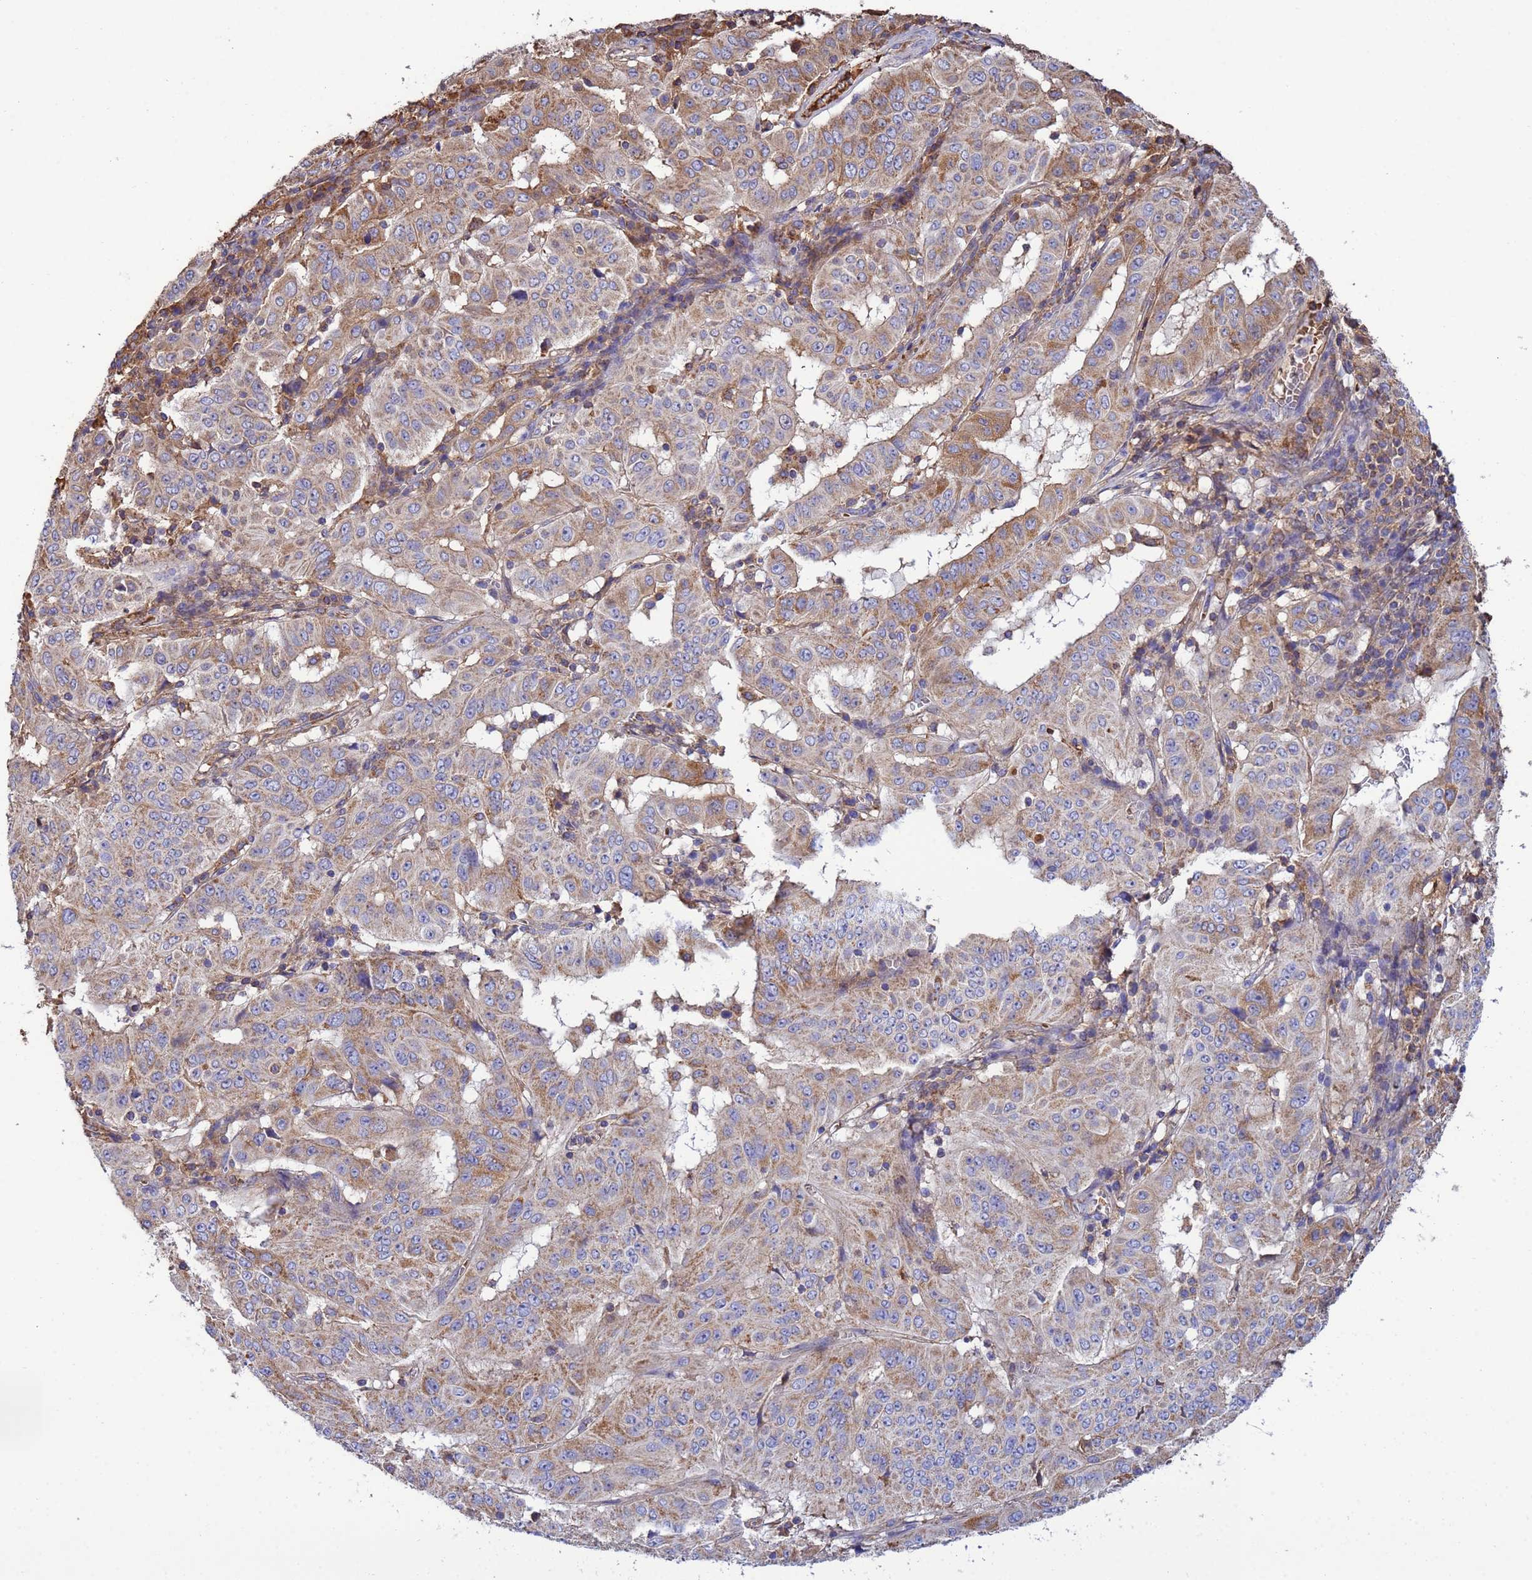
{"staining": {"intensity": "moderate", "quantity": "25%-75%", "location": "cytoplasmic/membranous"}, "tissue": "pancreatic cancer", "cell_type": "Tumor cells", "image_type": "cancer", "snomed": [{"axis": "morphology", "description": "Adenocarcinoma, NOS"}, {"axis": "topography", "description": "Pancreas"}], "caption": "A brown stain highlights moderate cytoplasmic/membranous staining of a protein in human pancreatic adenocarcinoma tumor cells. (DAB IHC with brightfield microscopy, high magnification).", "gene": "GLUD1", "patient": {"sex": "male", "age": 63}}